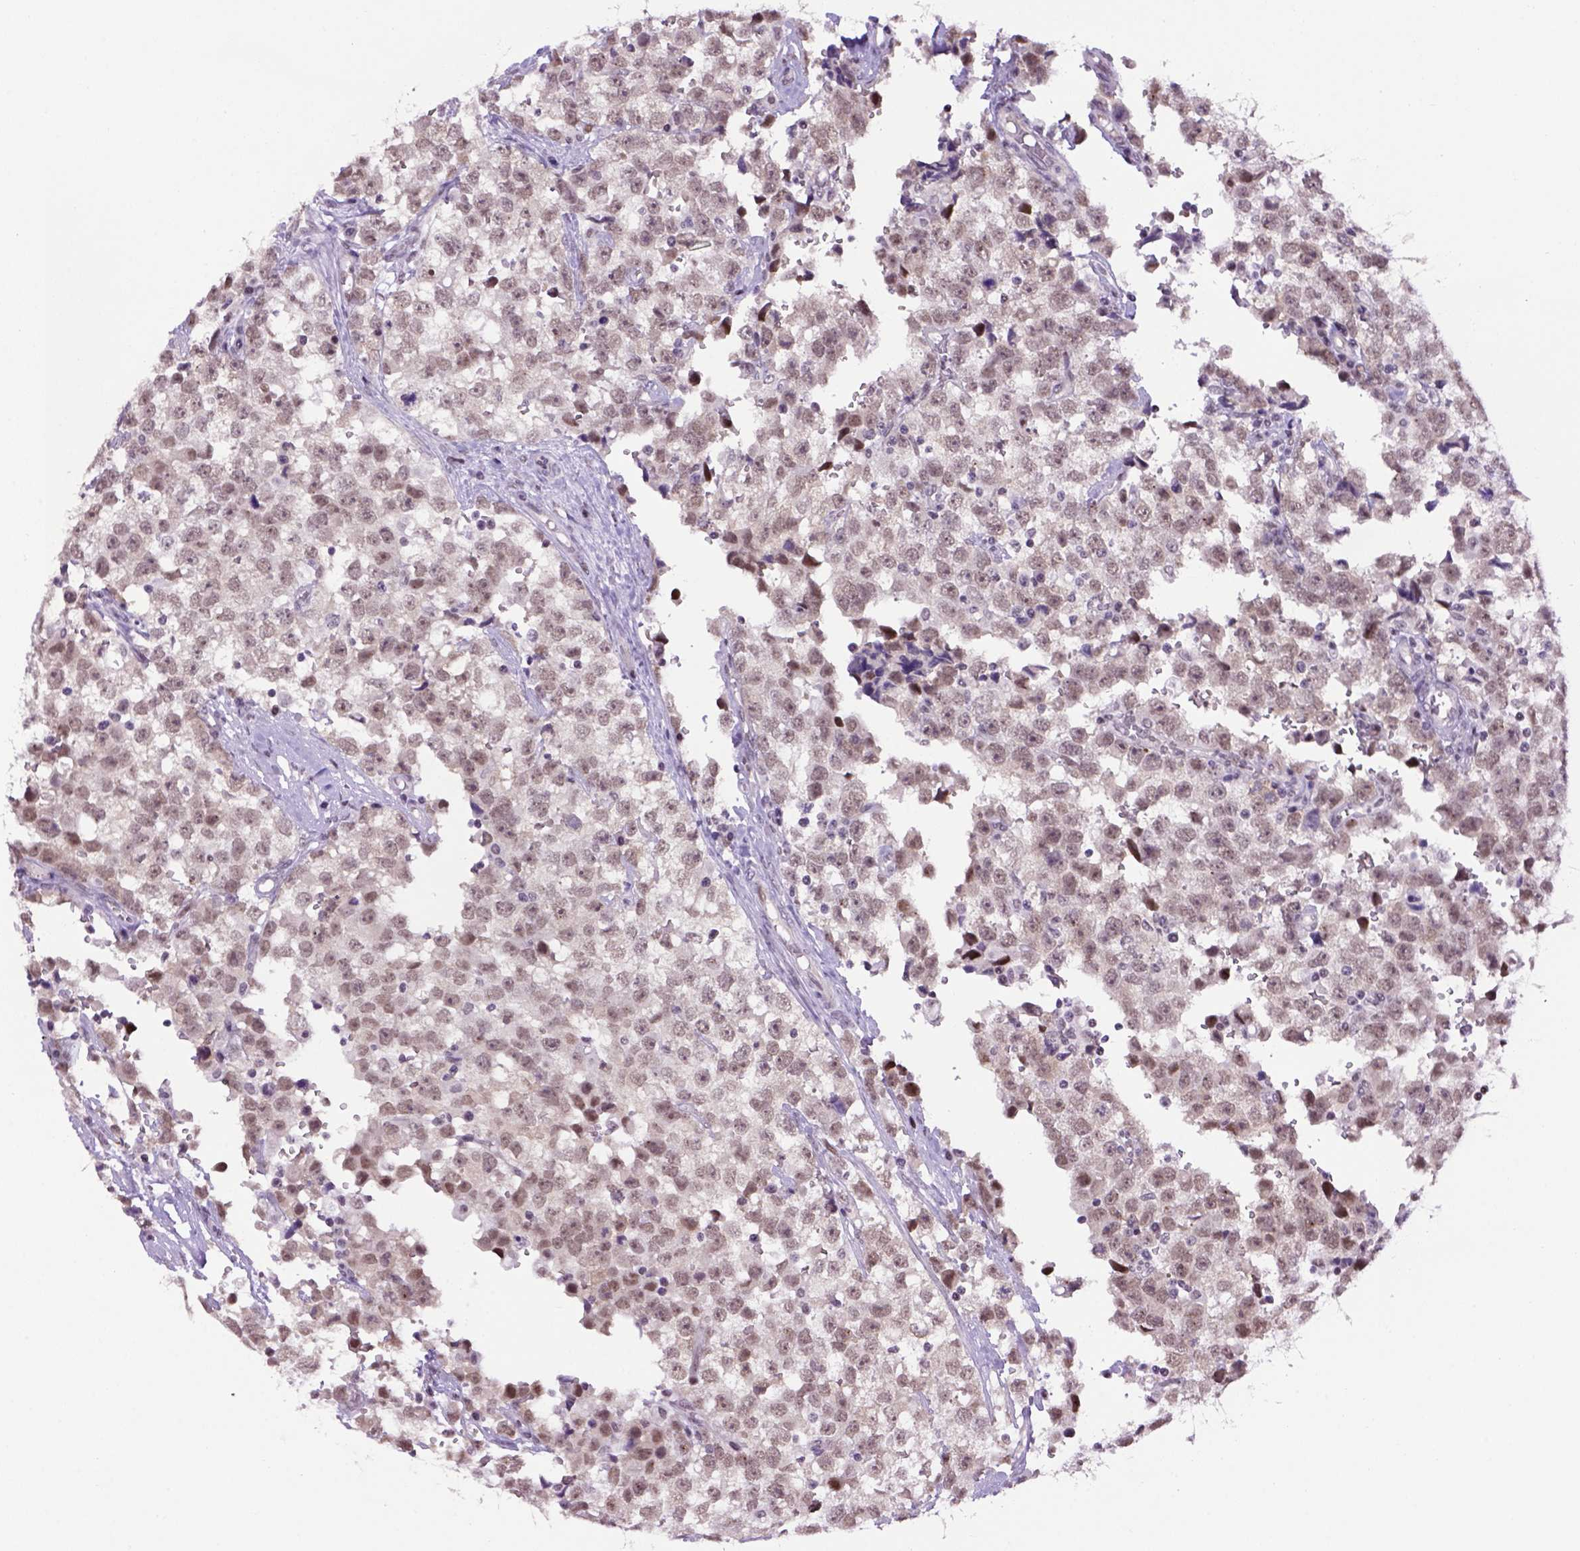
{"staining": {"intensity": "weak", "quantity": ">75%", "location": "nuclear"}, "tissue": "testis cancer", "cell_type": "Tumor cells", "image_type": "cancer", "snomed": [{"axis": "morphology", "description": "Seminoma, NOS"}, {"axis": "topography", "description": "Testis"}], "caption": "High-power microscopy captured an immunohistochemistry photomicrograph of seminoma (testis), revealing weak nuclear positivity in about >75% of tumor cells. The protein of interest is stained brown, and the nuclei are stained in blue (DAB IHC with brightfield microscopy, high magnification).", "gene": "TBPL1", "patient": {"sex": "male", "age": 34}}